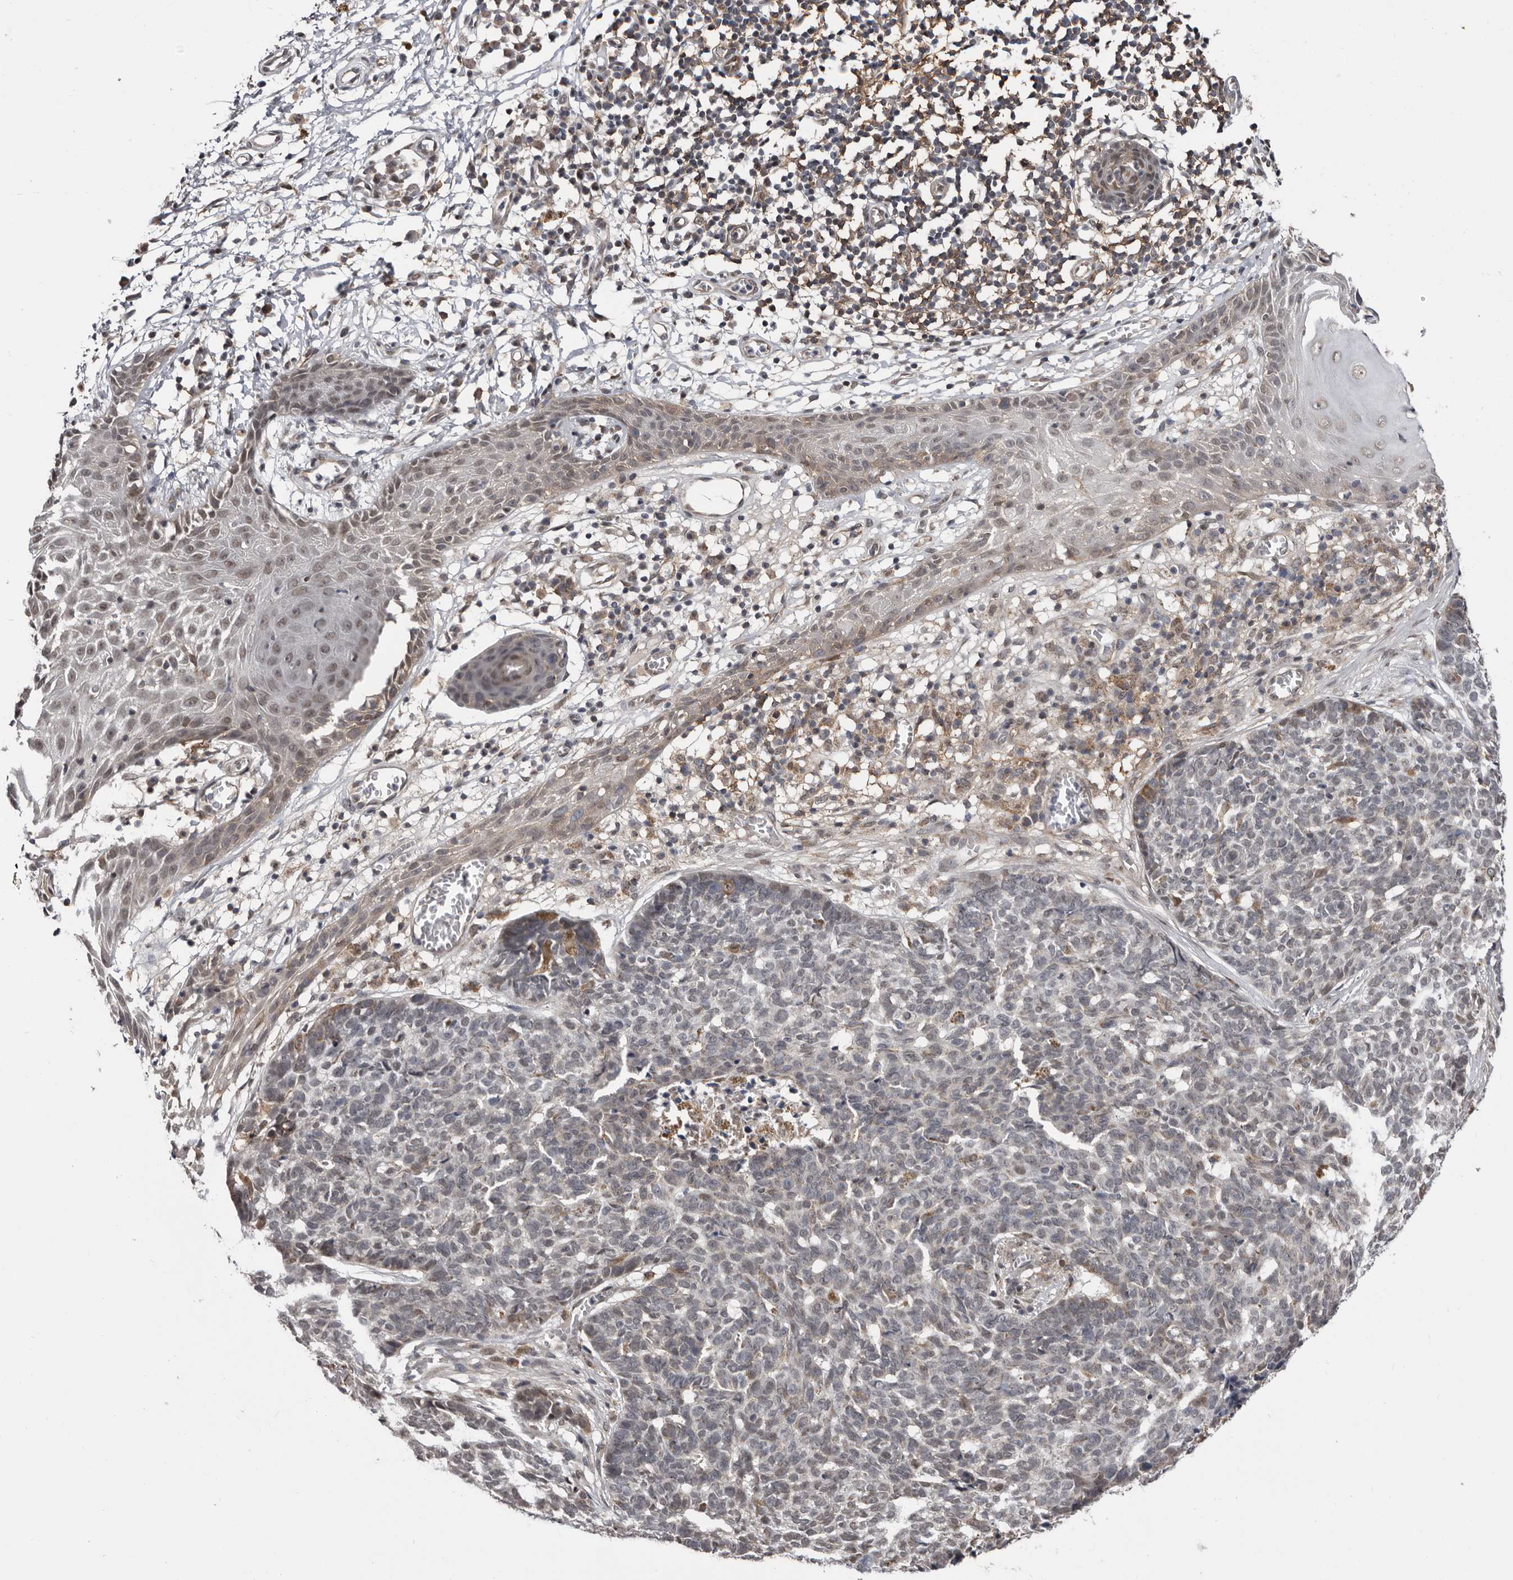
{"staining": {"intensity": "weak", "quantity": "<25%", "location": "cytoplasmic/membranous,nuclear"}, "tissue": "skin cancer", "cell_type": "Tumor cells", "image_type": "cancer", "snomed": [{"axis": "morphology", "description": "Basal cell carcinoma"}, {"axis": "topography", "description": "Skin"}], "caption": "This is an immunohistochemistry (IHC) histopathology image of skin cancer. There is no staining in tumor cells.", "gene": "MOGAT2", "patient": {"sex": "male", "age": 85}}